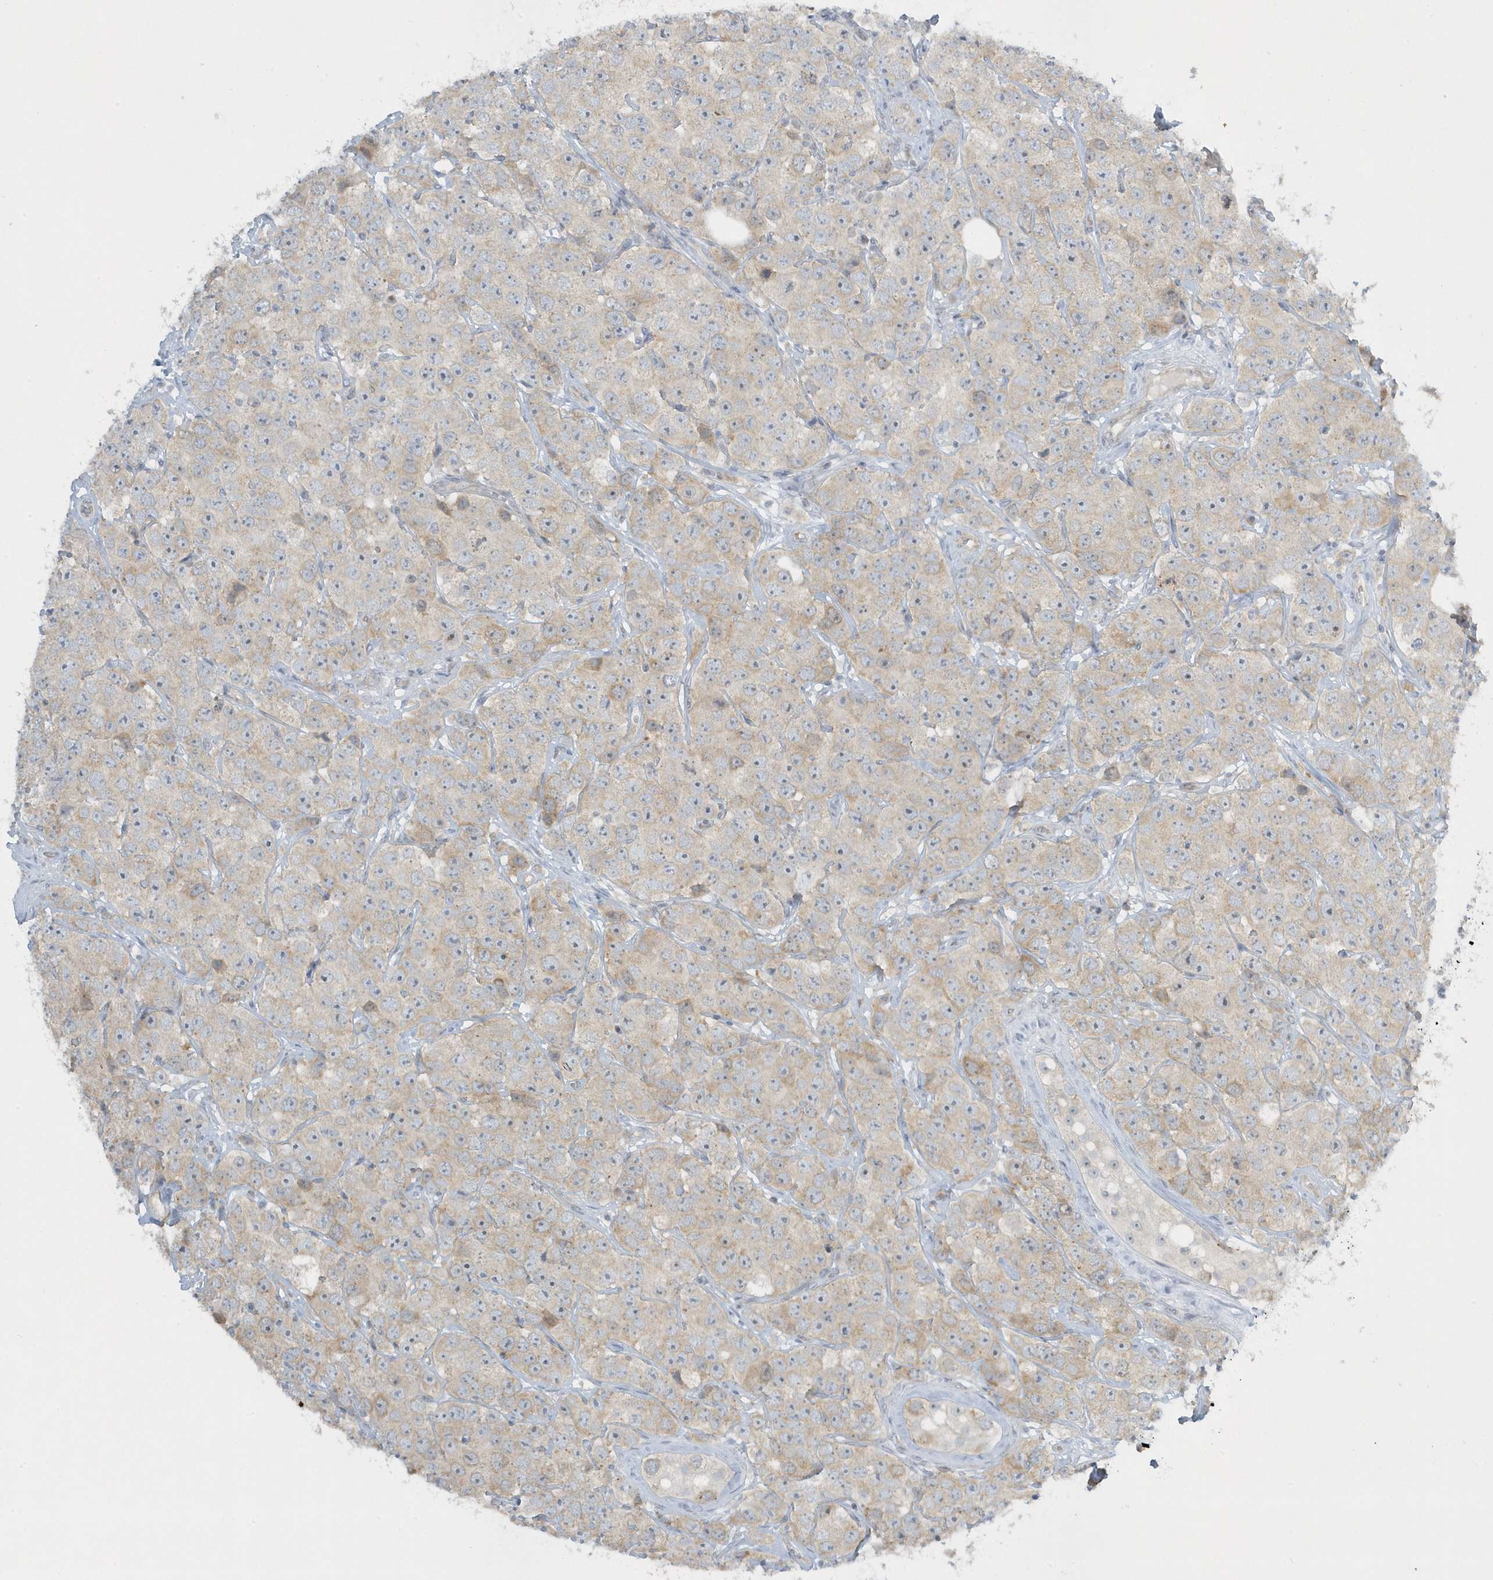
{"staining": {"intensity": "weak", "quantity": ">75%", "location": "cytoplasmic/membranous"}, "tissue": "testis cancer", "cell_type": "Tumor cells", "image_type": "cancer", "snomed": [{"axis": "morphology", "description": "Seminoma, NOS"}, {"axis": "topography", "description": "Testis"}], "caption": "High-magnification brightfield microscopy of testis seminoma stained with DAB (brown) and counterstained with hematoxylin (blue). tumor cells exhibit weak cytoplasmic/membranous expression is present in about>75% of cells.", "gene": "SCN3A", "patient": {"sex": "male", "age": 28}}